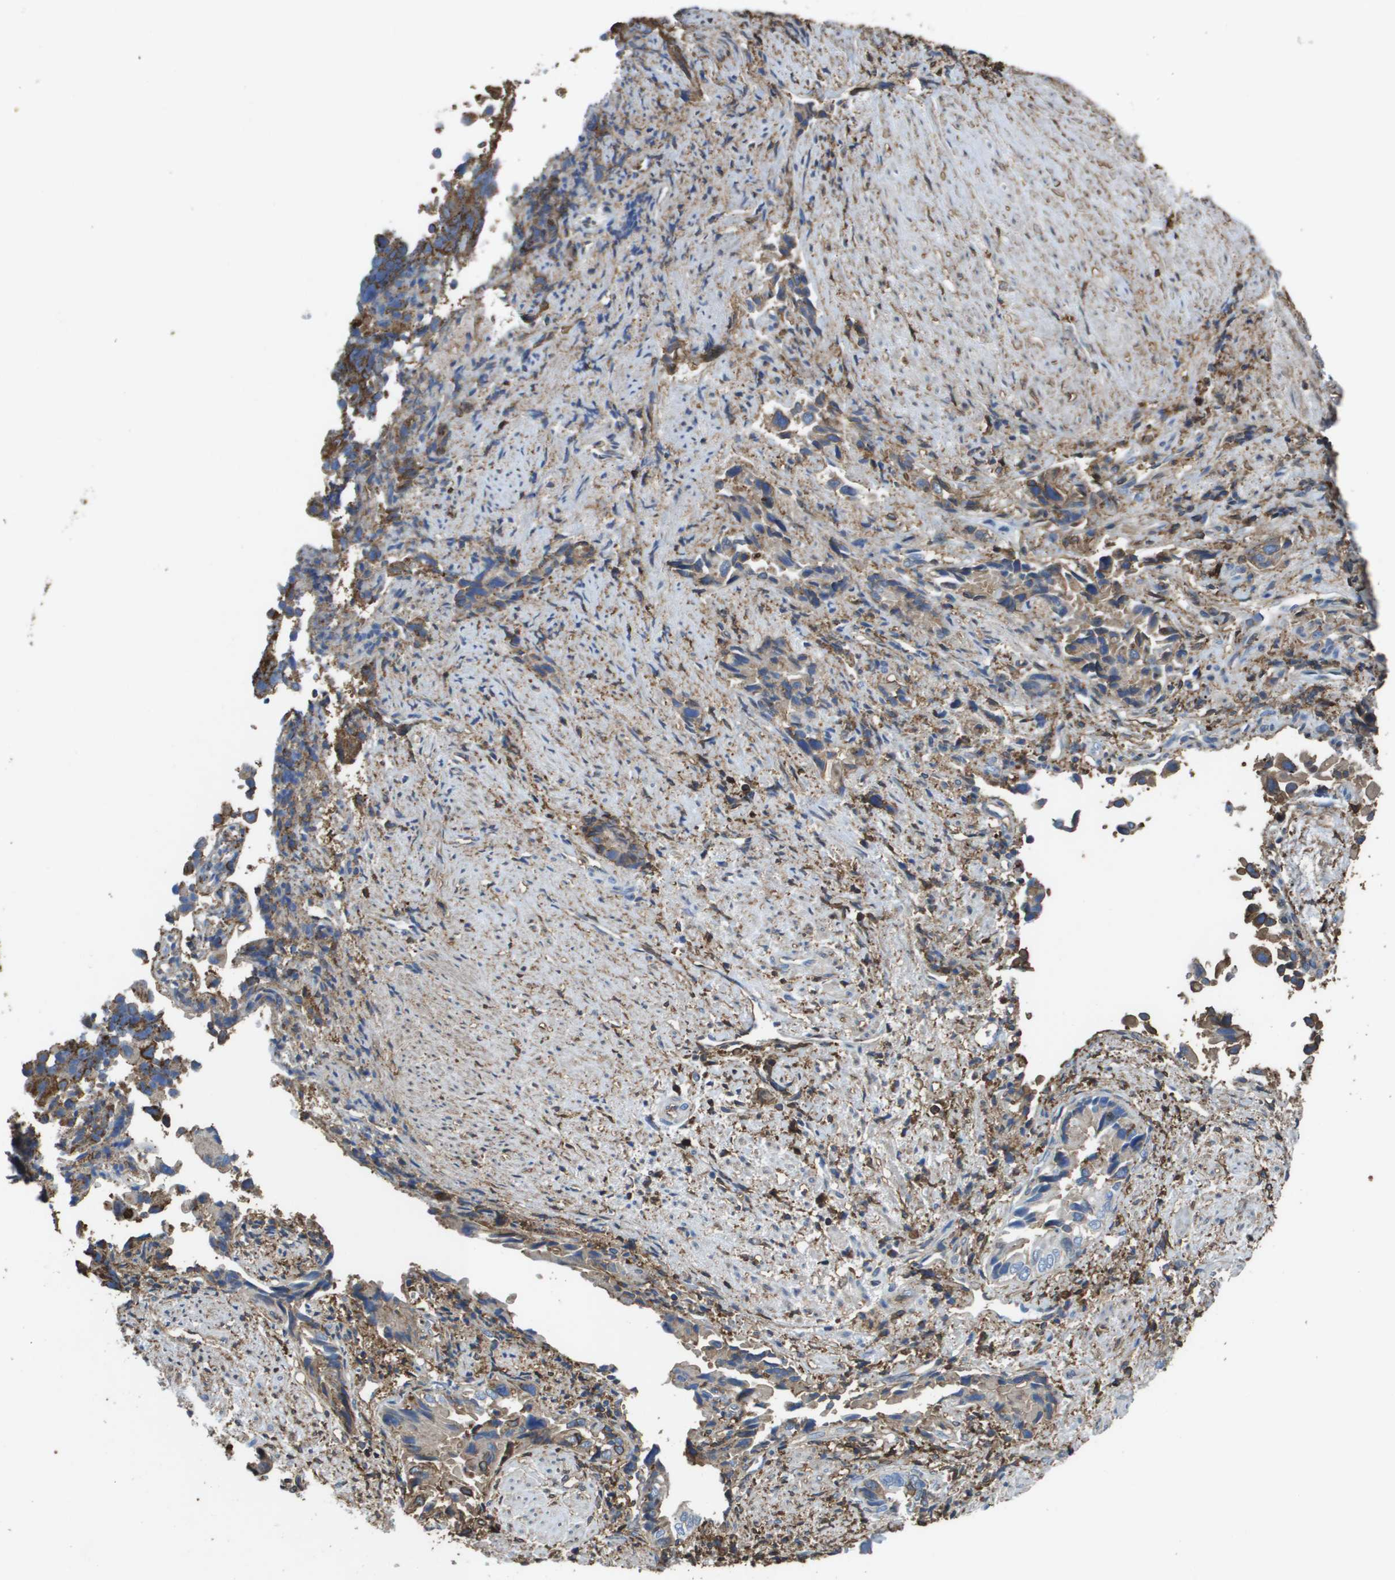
{"staining": {"intensity": "moderate", "quantity": "<25%", "location": "cytoplasmic/membranous"}, "tissue": "liver cancer", "cell_type": "Tumor cells", "image_type": "cancer", "snomed": [{"axis": "morphology", "description": "Cholangiocarcinoma"}, {"axis": "topography", "description": "Liver"}], "caption": "A brown stain shows moderate cytoplasmic/membranous staining of a protein in human liver cholangiocarcinoma tumor cells.", "gene": "PASK", "patient": {"sex": "female", "age": 79}}